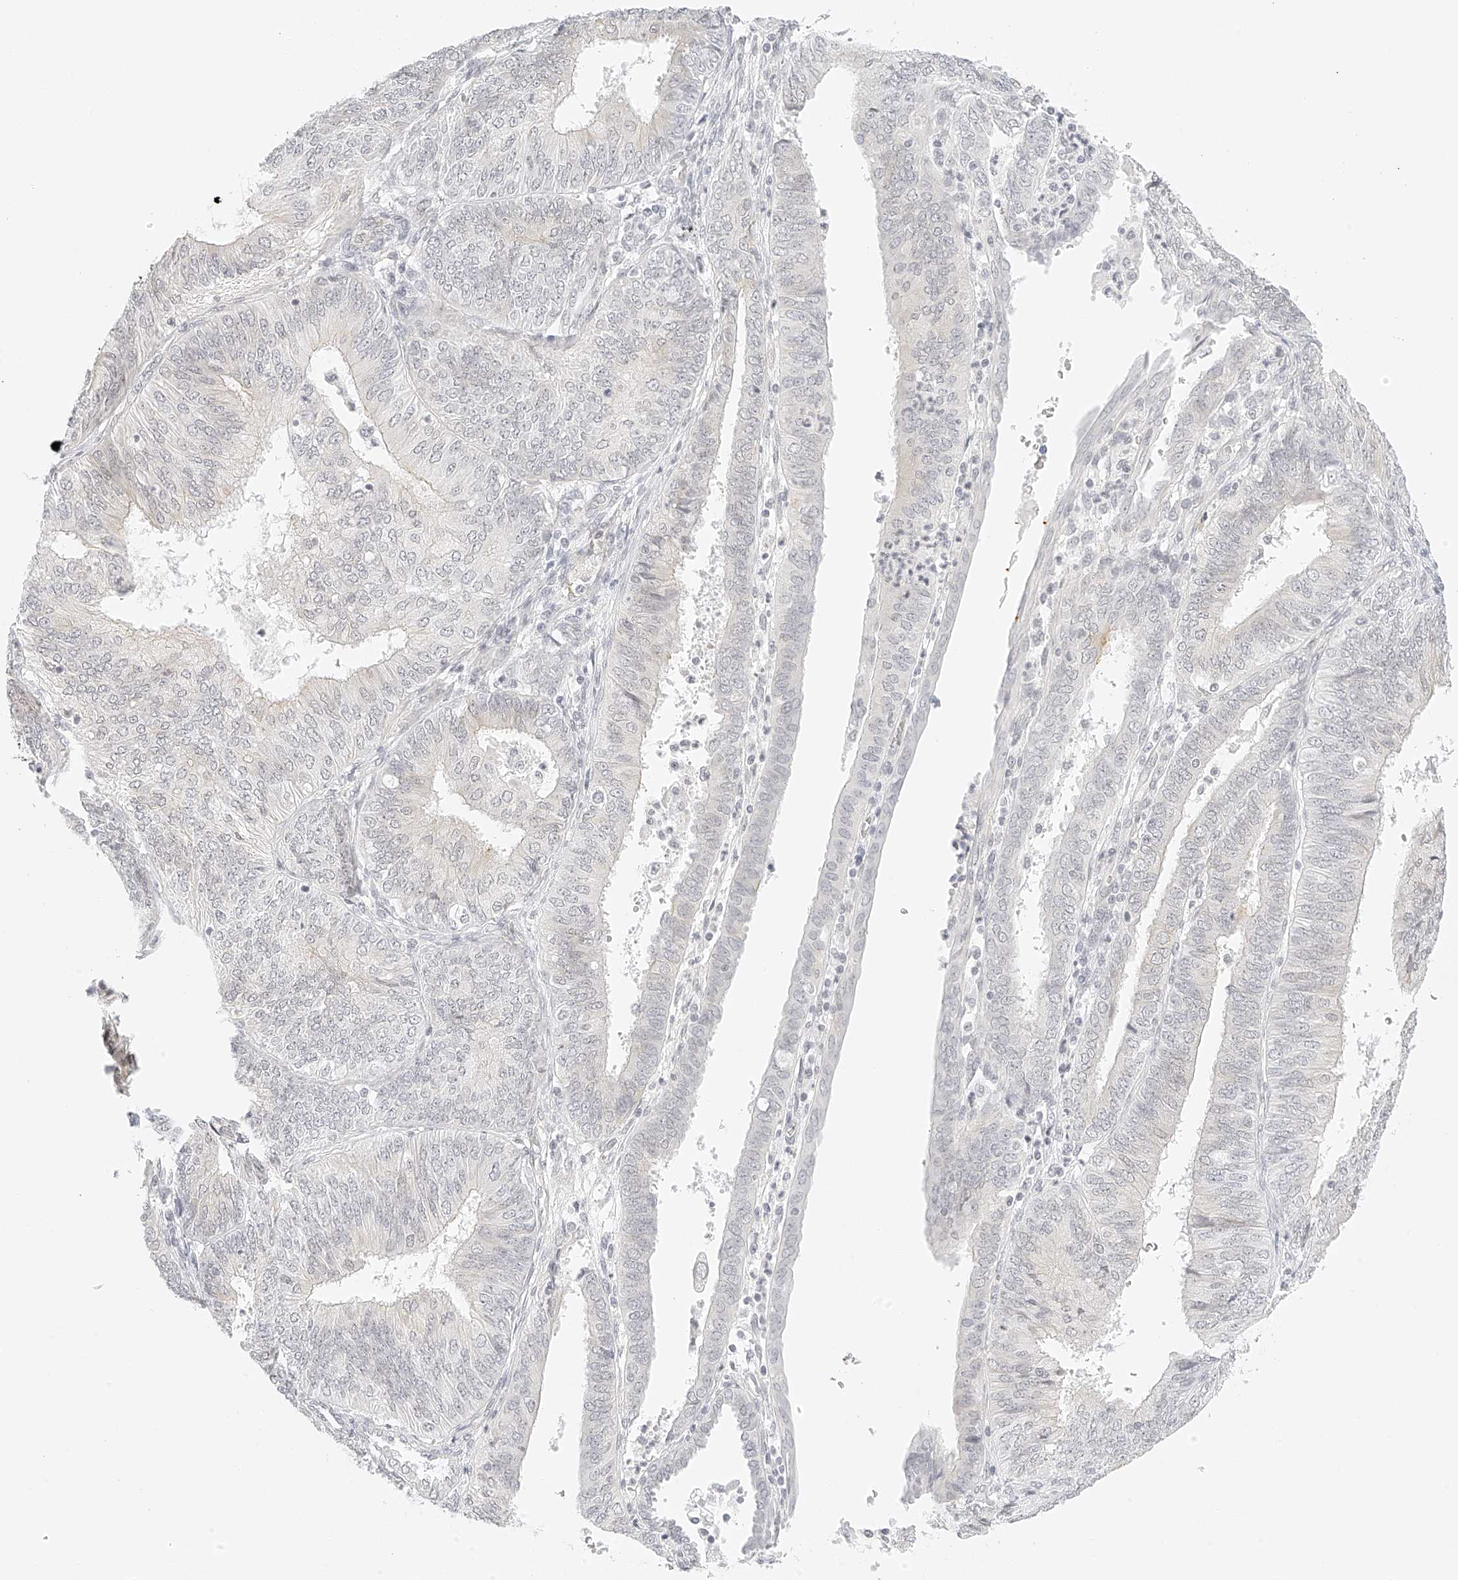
{"staining": {"intensity": "negative", "quantity": "none", "location": "none"}, "tissue": "endometrial cancer", "cell_type": "Tumor cells", "image_type": "cancer", "snomed": [{"axis": "morphology", "description": "Adenocarcinoma, NOS"}, {"axis": "topography", "description": "Endometrium"}], "caption": "Protein analysis of endometrial adenocarcinoma shows no significant expression in tumor cells. (DAB (3,3'-diaminobenzidine) IHC visualized using brightfield microscopy, high magnification).", "gene": "ZFP69", "patient": {"sex": "female", "age": 58}}